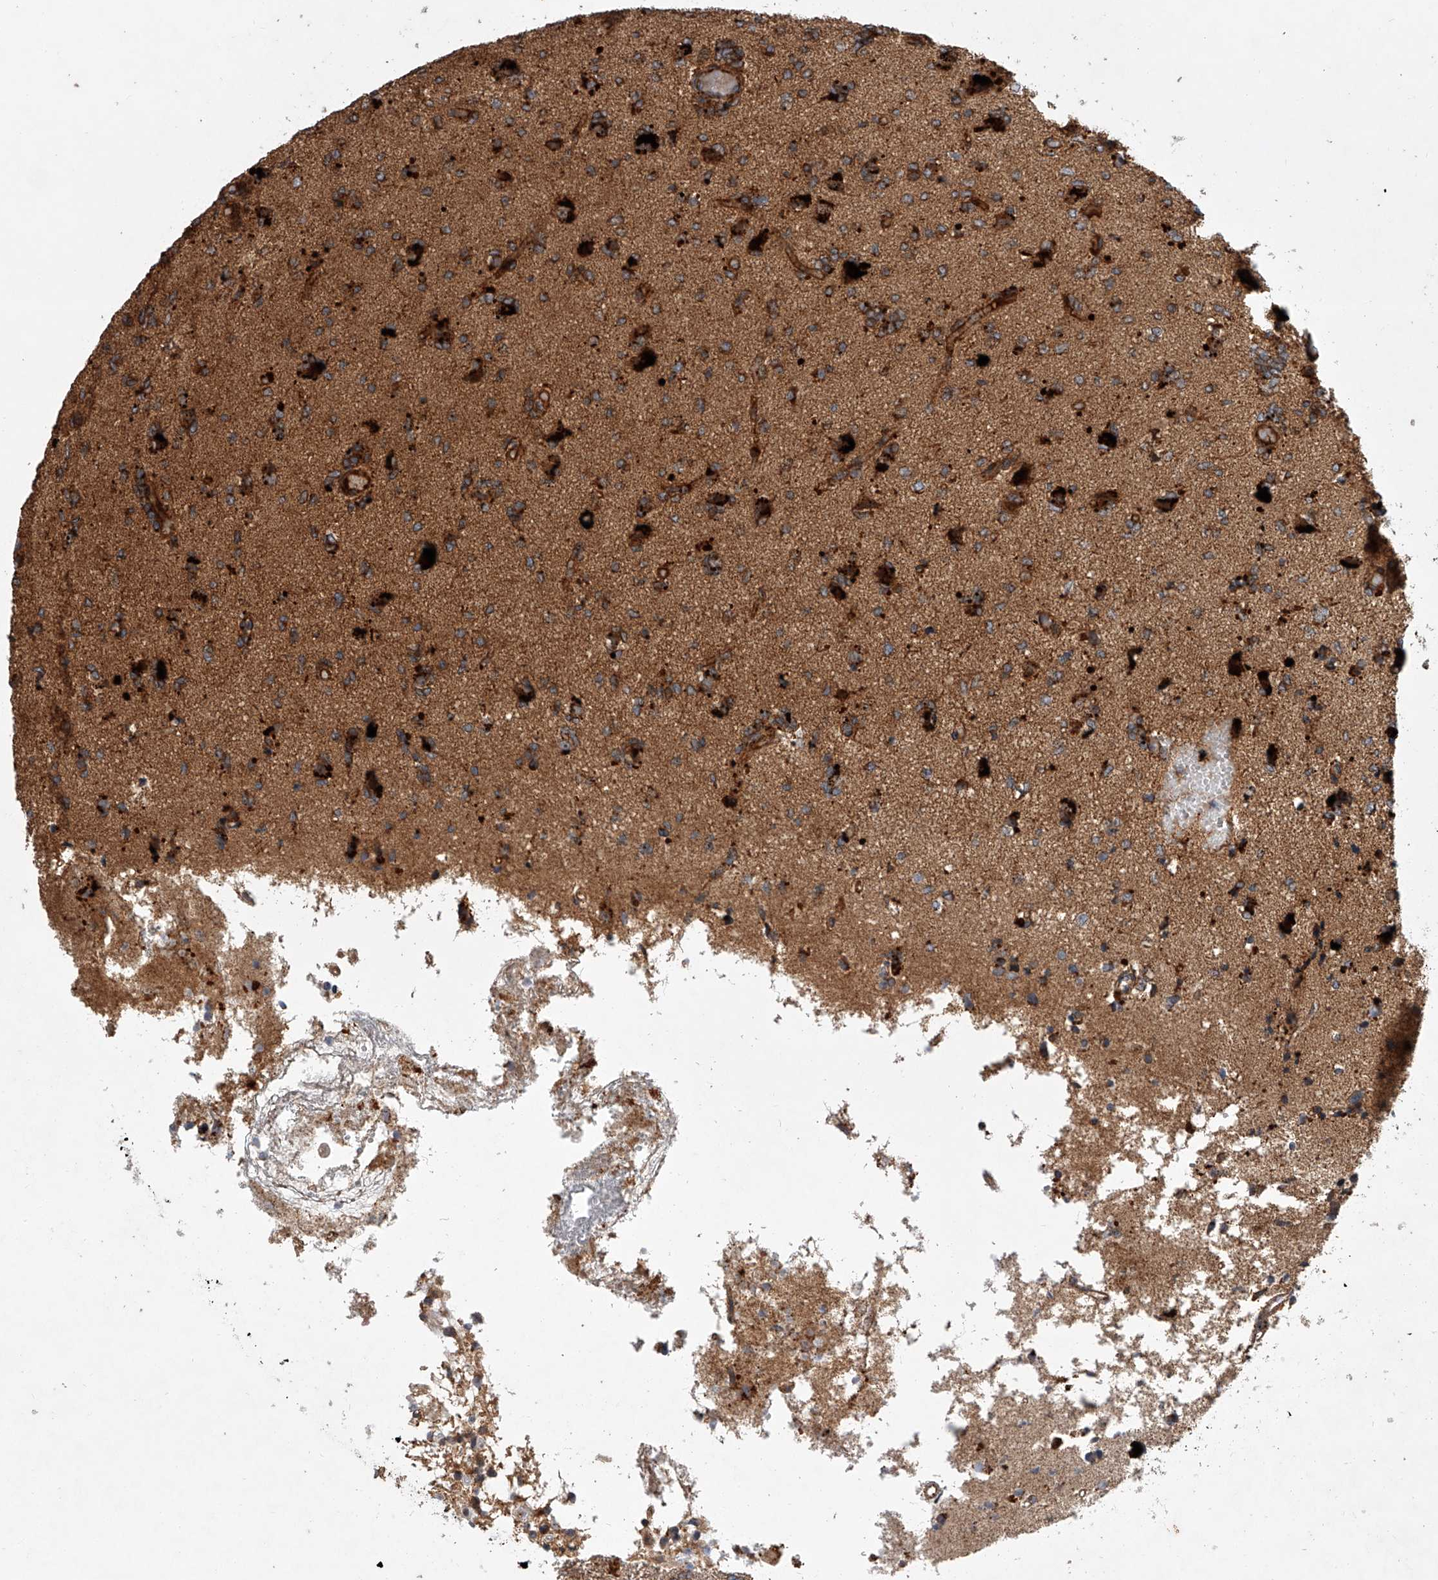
{"staining": {"intensity": "strong", "quantity": ">75%", "location": "cytoplasmic/membranous"}, "tissue": "glioma", "cell_type": "Tumor cells", "image_type": "cancer", "snomed": [{"axis": "morphology", "description": "Glioma, malignant, High grade"}, {"axis": "topography", "description": "Brain"}], "caption": "The image reveals immunohistochemical staining of glioma. There is strong cytoplasmic/membranous positivity is identified in about >75% of tumor cells.", "gene": "USP47", "patient": {"sex": "female", "age": 59}}